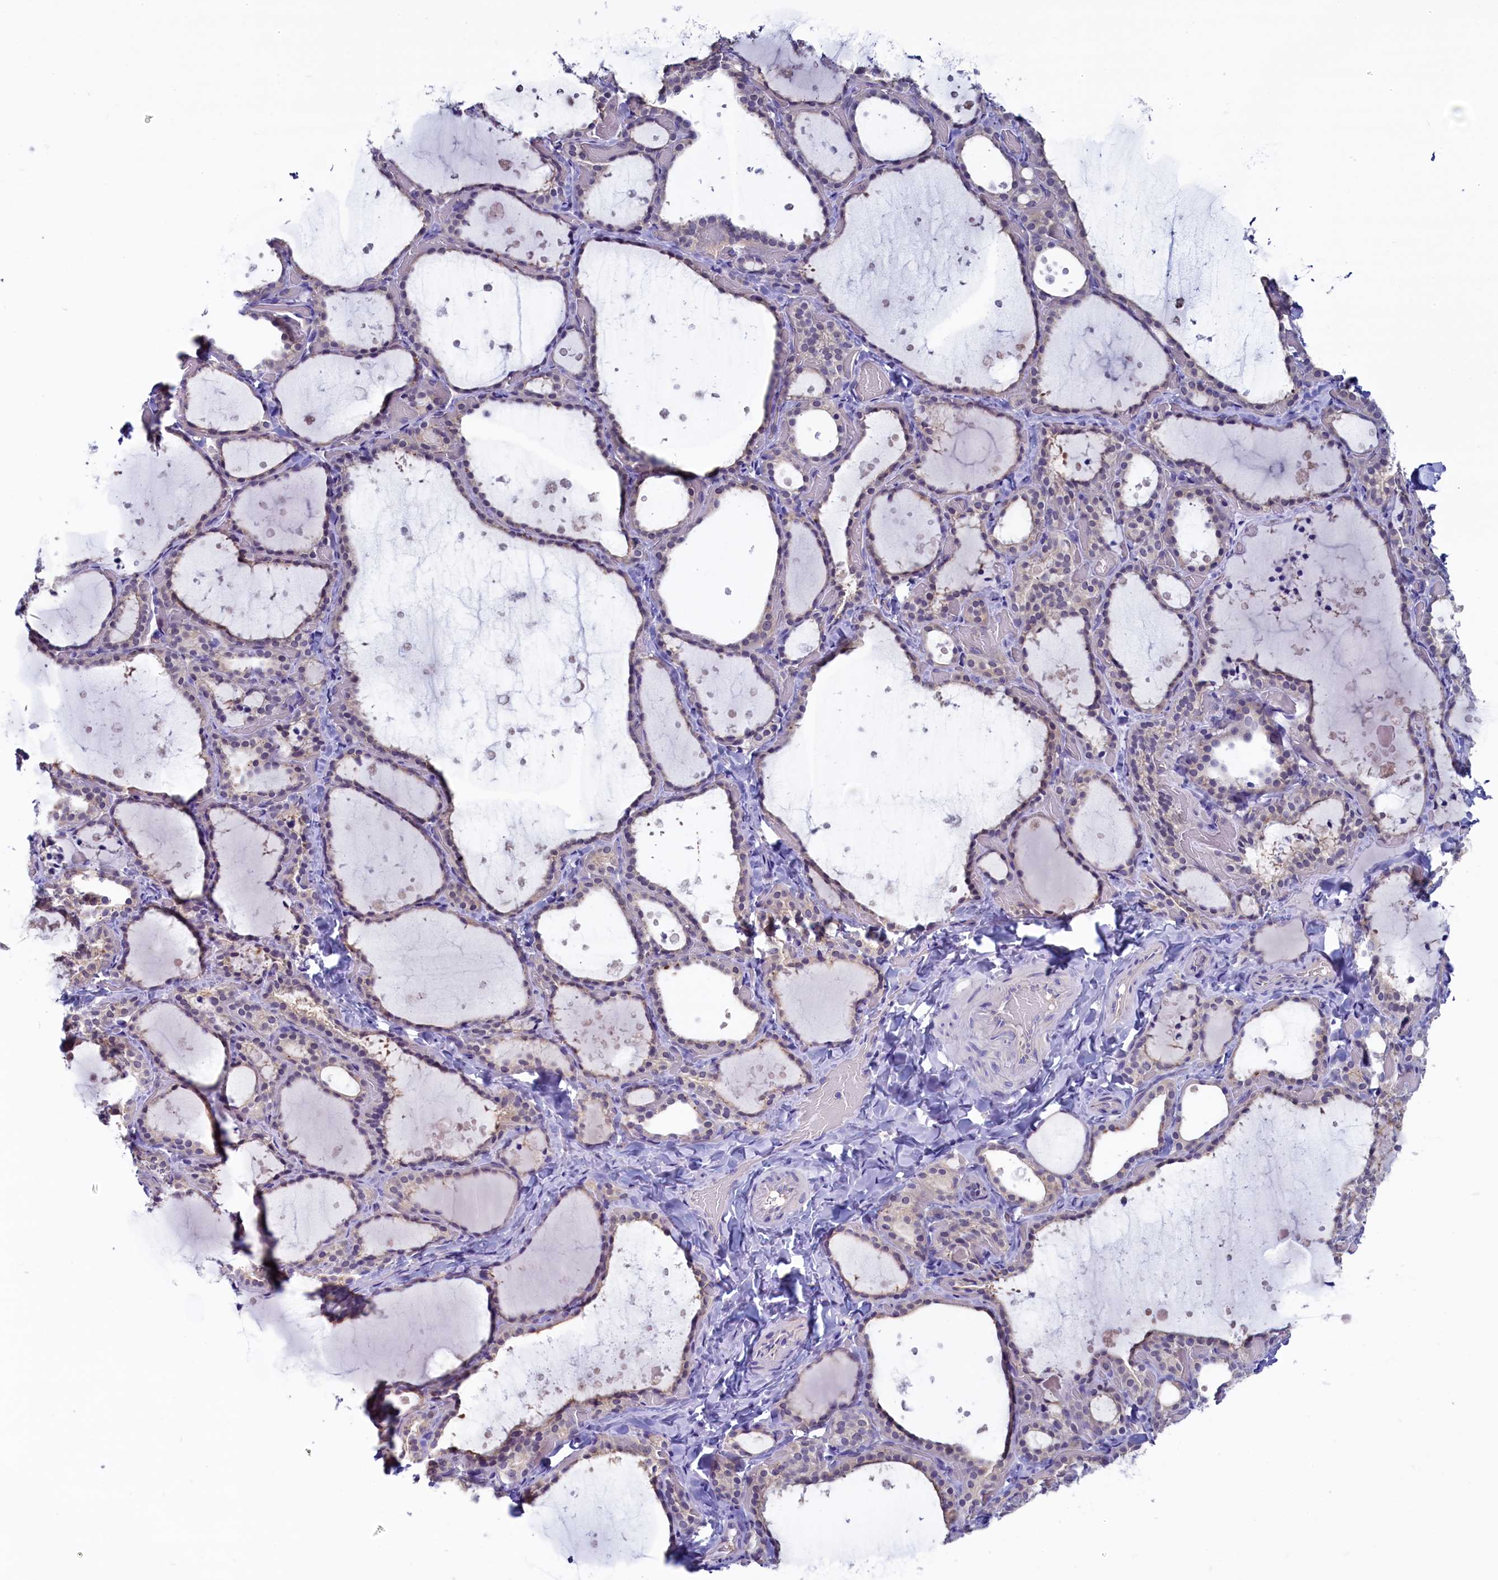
{"staining": {"intensity": "negative", "quantity": "none", "location": "none"}, "tissue": "thyroid gland", "cell_type": "Glandular cells", "image_type": "normal", "snomed": [{"axis": "morphology", "description": "Normal tissue, NOS"}, {"axis": "topography", "description": "Thyroid gland"}], "caption": "Immunohistochemistry (IHC) of benign human thyroid gland demonstrates no staining in glandular cells.", "gene": "CIAPIN1", "patient": {"sex": "female", "age": 44}}